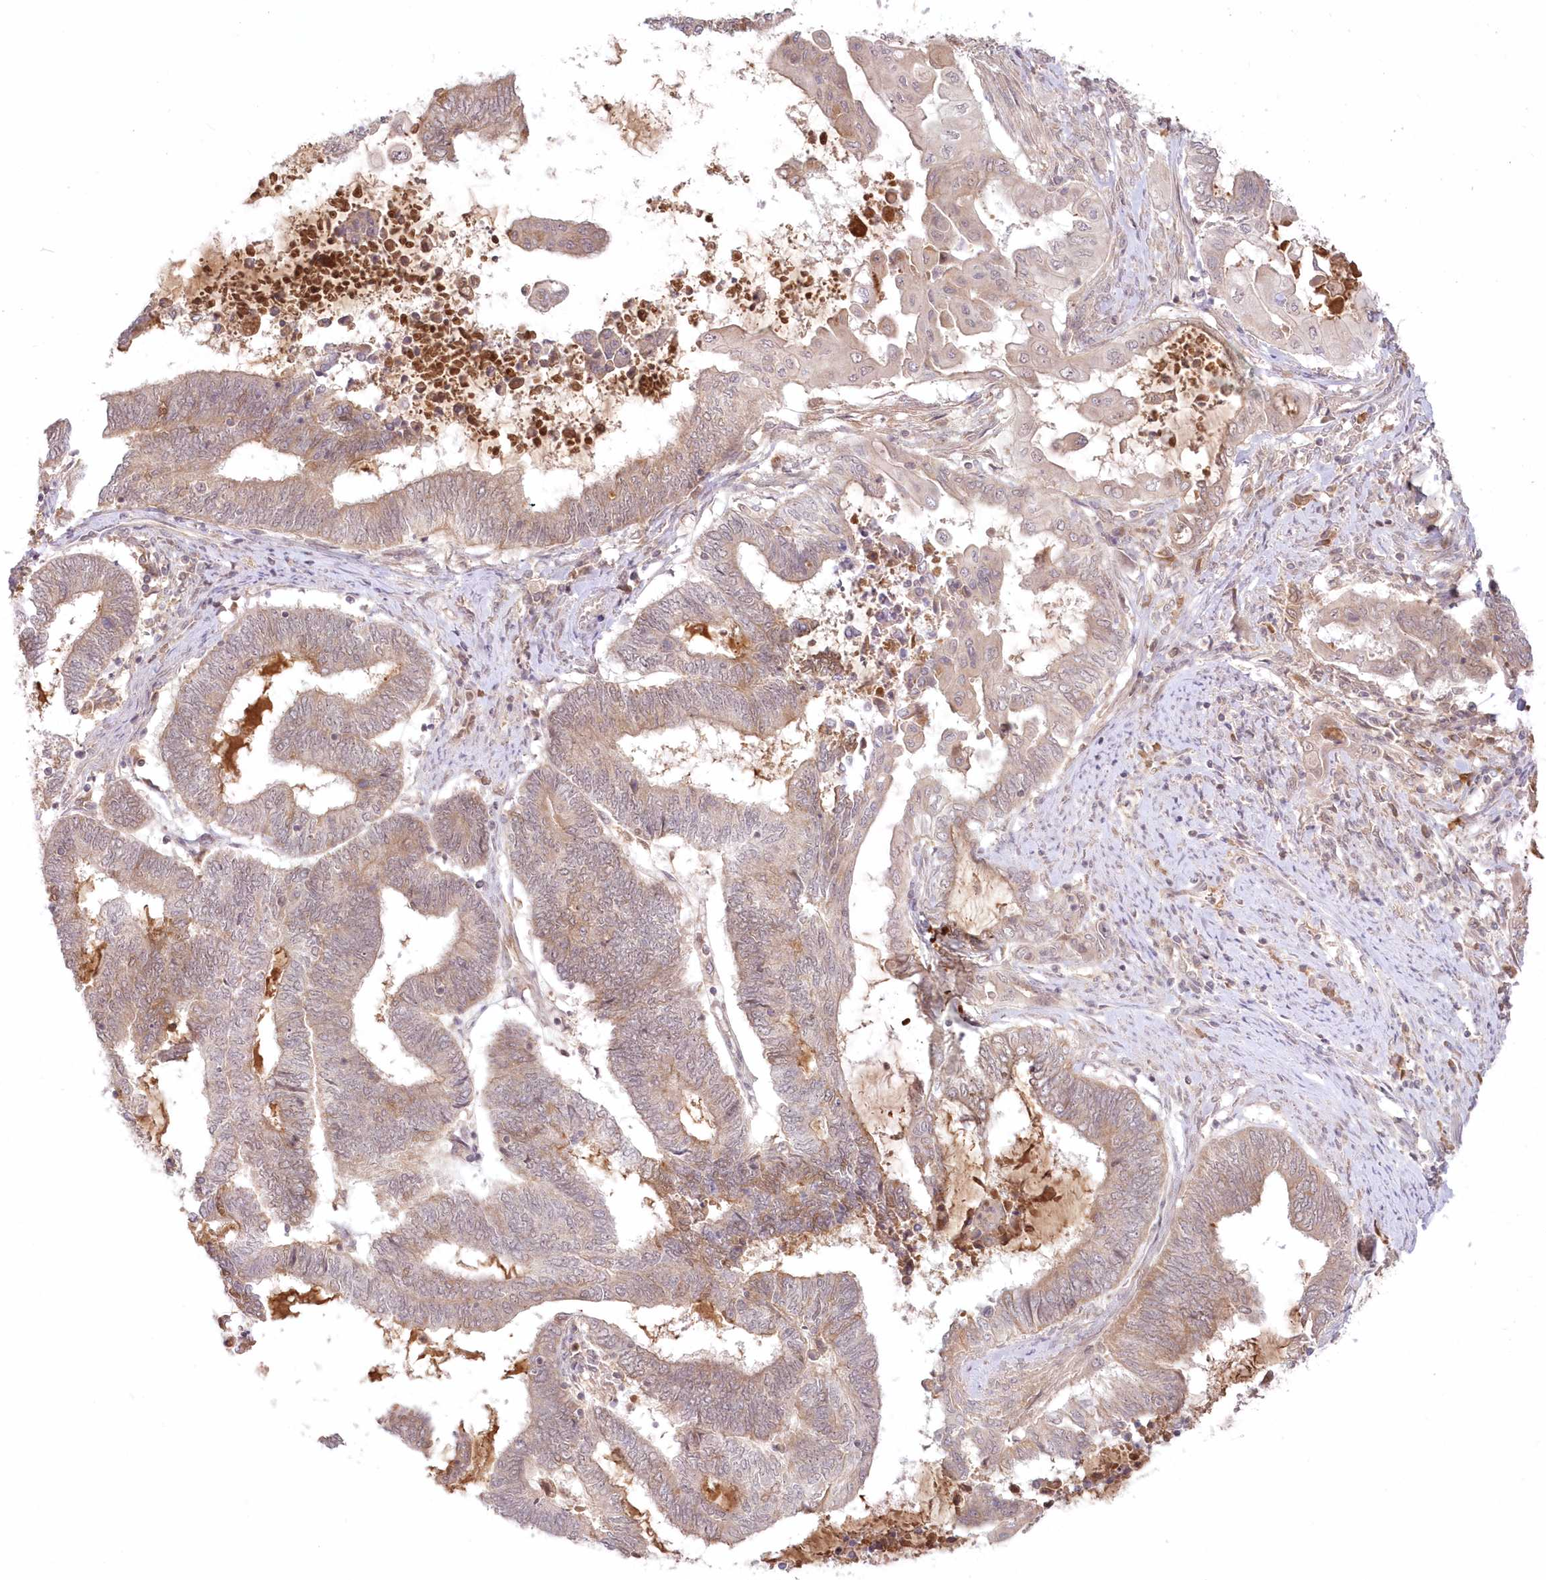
{"staining": {"intensity": "moderate", "quantity": "25%-75%", "location": "cytoplasmic/membranous"}, "tissue": "endometrial cancer", "cell_type": "Tumor cells", "image_type": "cancer", "snomed": [{"axis": "morphology", "description": "Adenocarcinoma, NOS"}, {"axis": "topography", "description": "Uterus"}, {"axis": "topography", "description": "Endometrium"}], "caption": "Protein analysis of adenocarcinoma (endometrial) tissue shows moderate cytoplasmic/membranous positivity in about 25%-75% of tumor cells. The staining is performed using DAB brown chromogen to label protein expression. The nuclei are counter-stained blue using hematoxylin.", "gene": "MTMR3", "patient": {"sex": "female", "age": 70}}